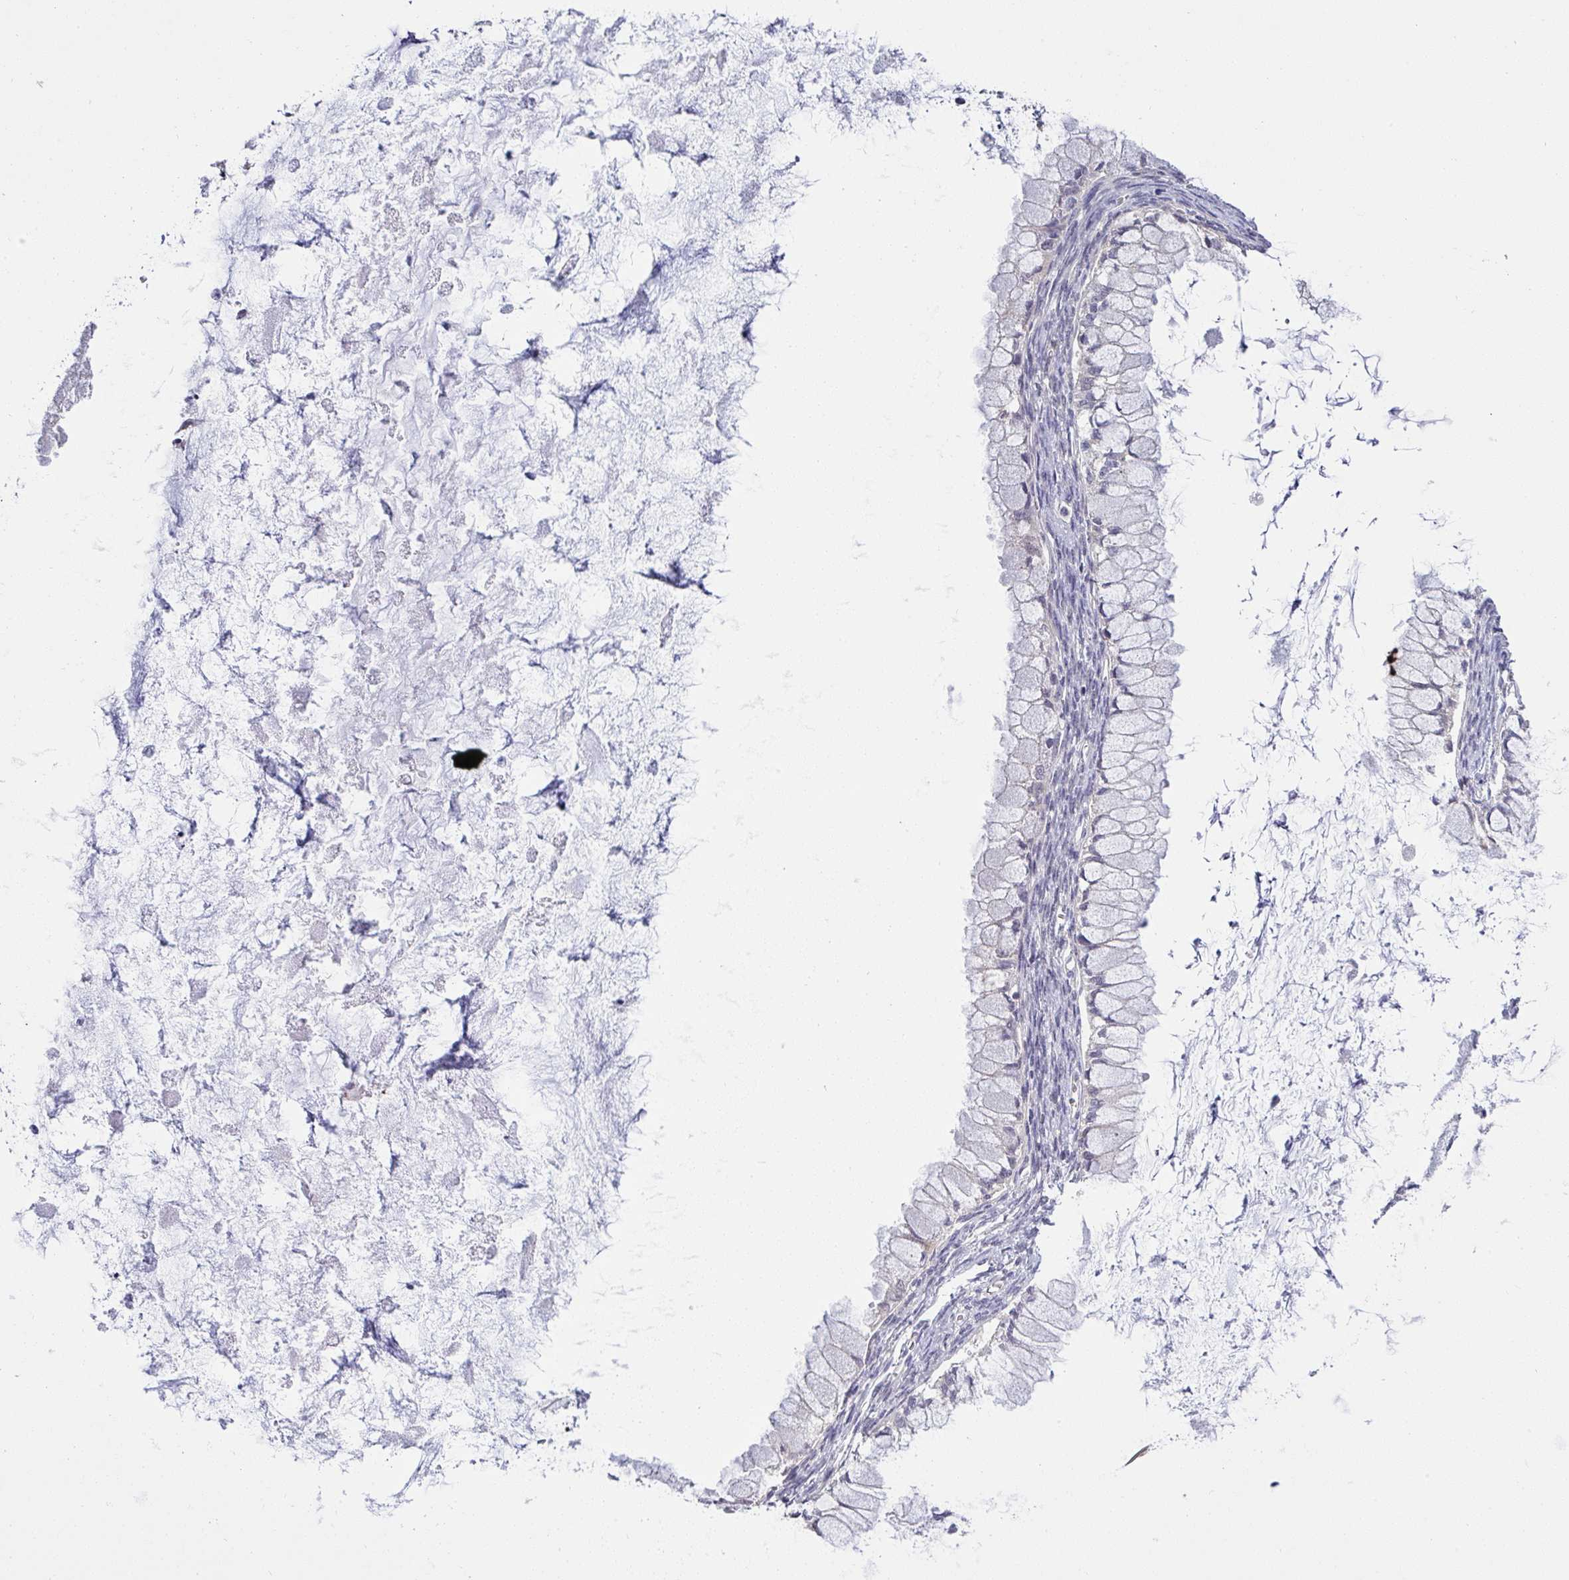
{"staining": {"intensity": "negative", "quantity": "none", "location": "none"}, "tissue": "ovarian cancer", "cell_type": "Tumor cells", "image_type": "cancer", "snomed": [{"axis": "morphology", "description": "Cystadenocarcinoma, mucinous, NOS"}, {"axis": "topography", "description": "Ovary"}], "caption": "Tumor cells show no significant positivity in ovarian mucinous cystadenocarcinoma.", "gene": "TMEM41A", "patient": {"sex": "female", "age": 34}}